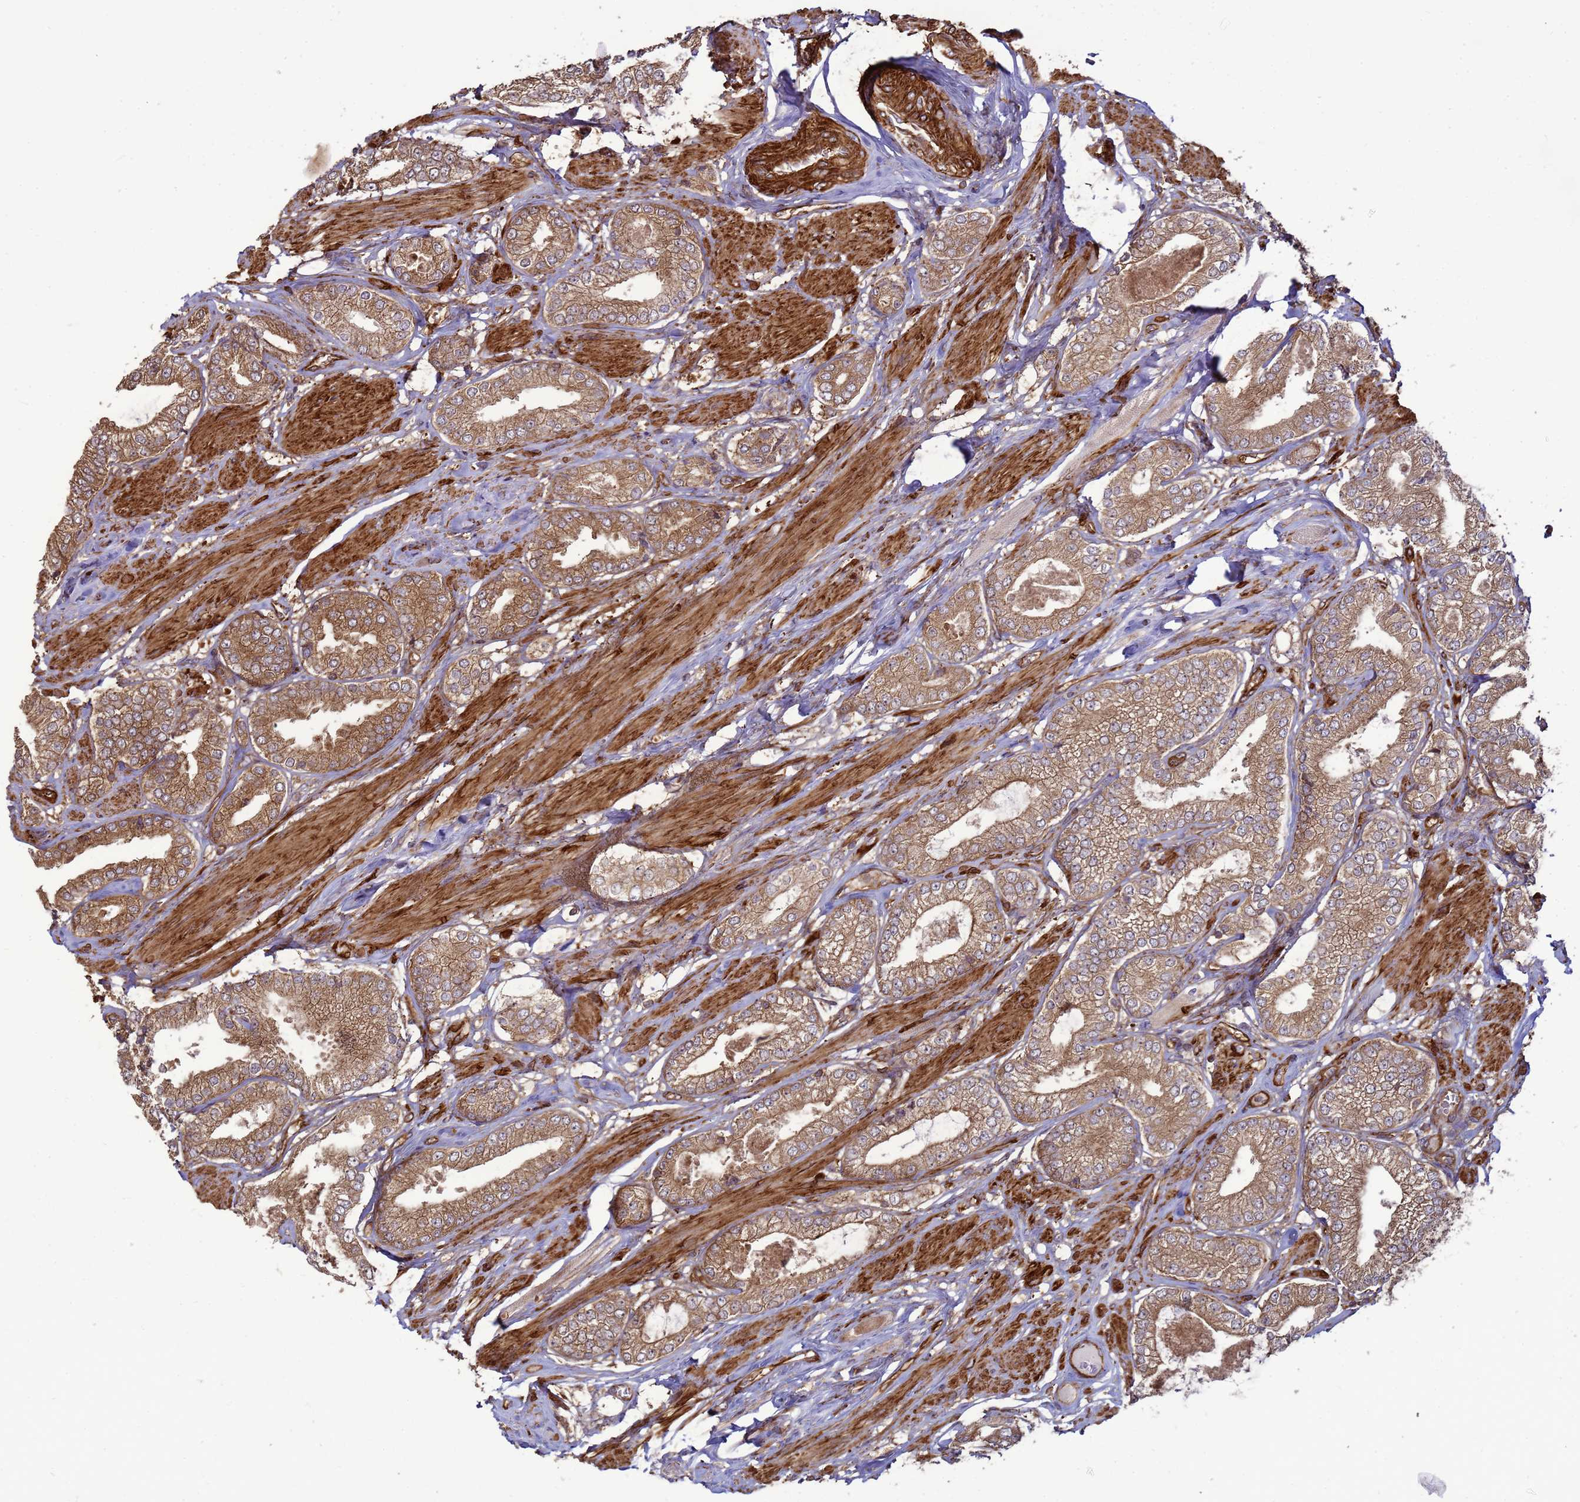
{"staining": {"intensity": "moderate", "quantity": ">75%", "location": "cytoplasmic/membranous"}, "tissue": "prostate cancer", "cell_type": "Tumor cells", "image_type": "cancer", "snomed": [{"axis": "morphology", "description": "Adenocarcinoma, High grade"}, {"axis": "topography", "description": "Prostate and seminal vesicle, NOS"}], "caption": "Protein staining exhibits moderate cytoplasmic/membranous expression in about >75% of tumor cells in prostate cancer (adenocarcinoma (high-grade)).", "gene": "CNOT1", "patient": {"sex": "male", "age": 64}}